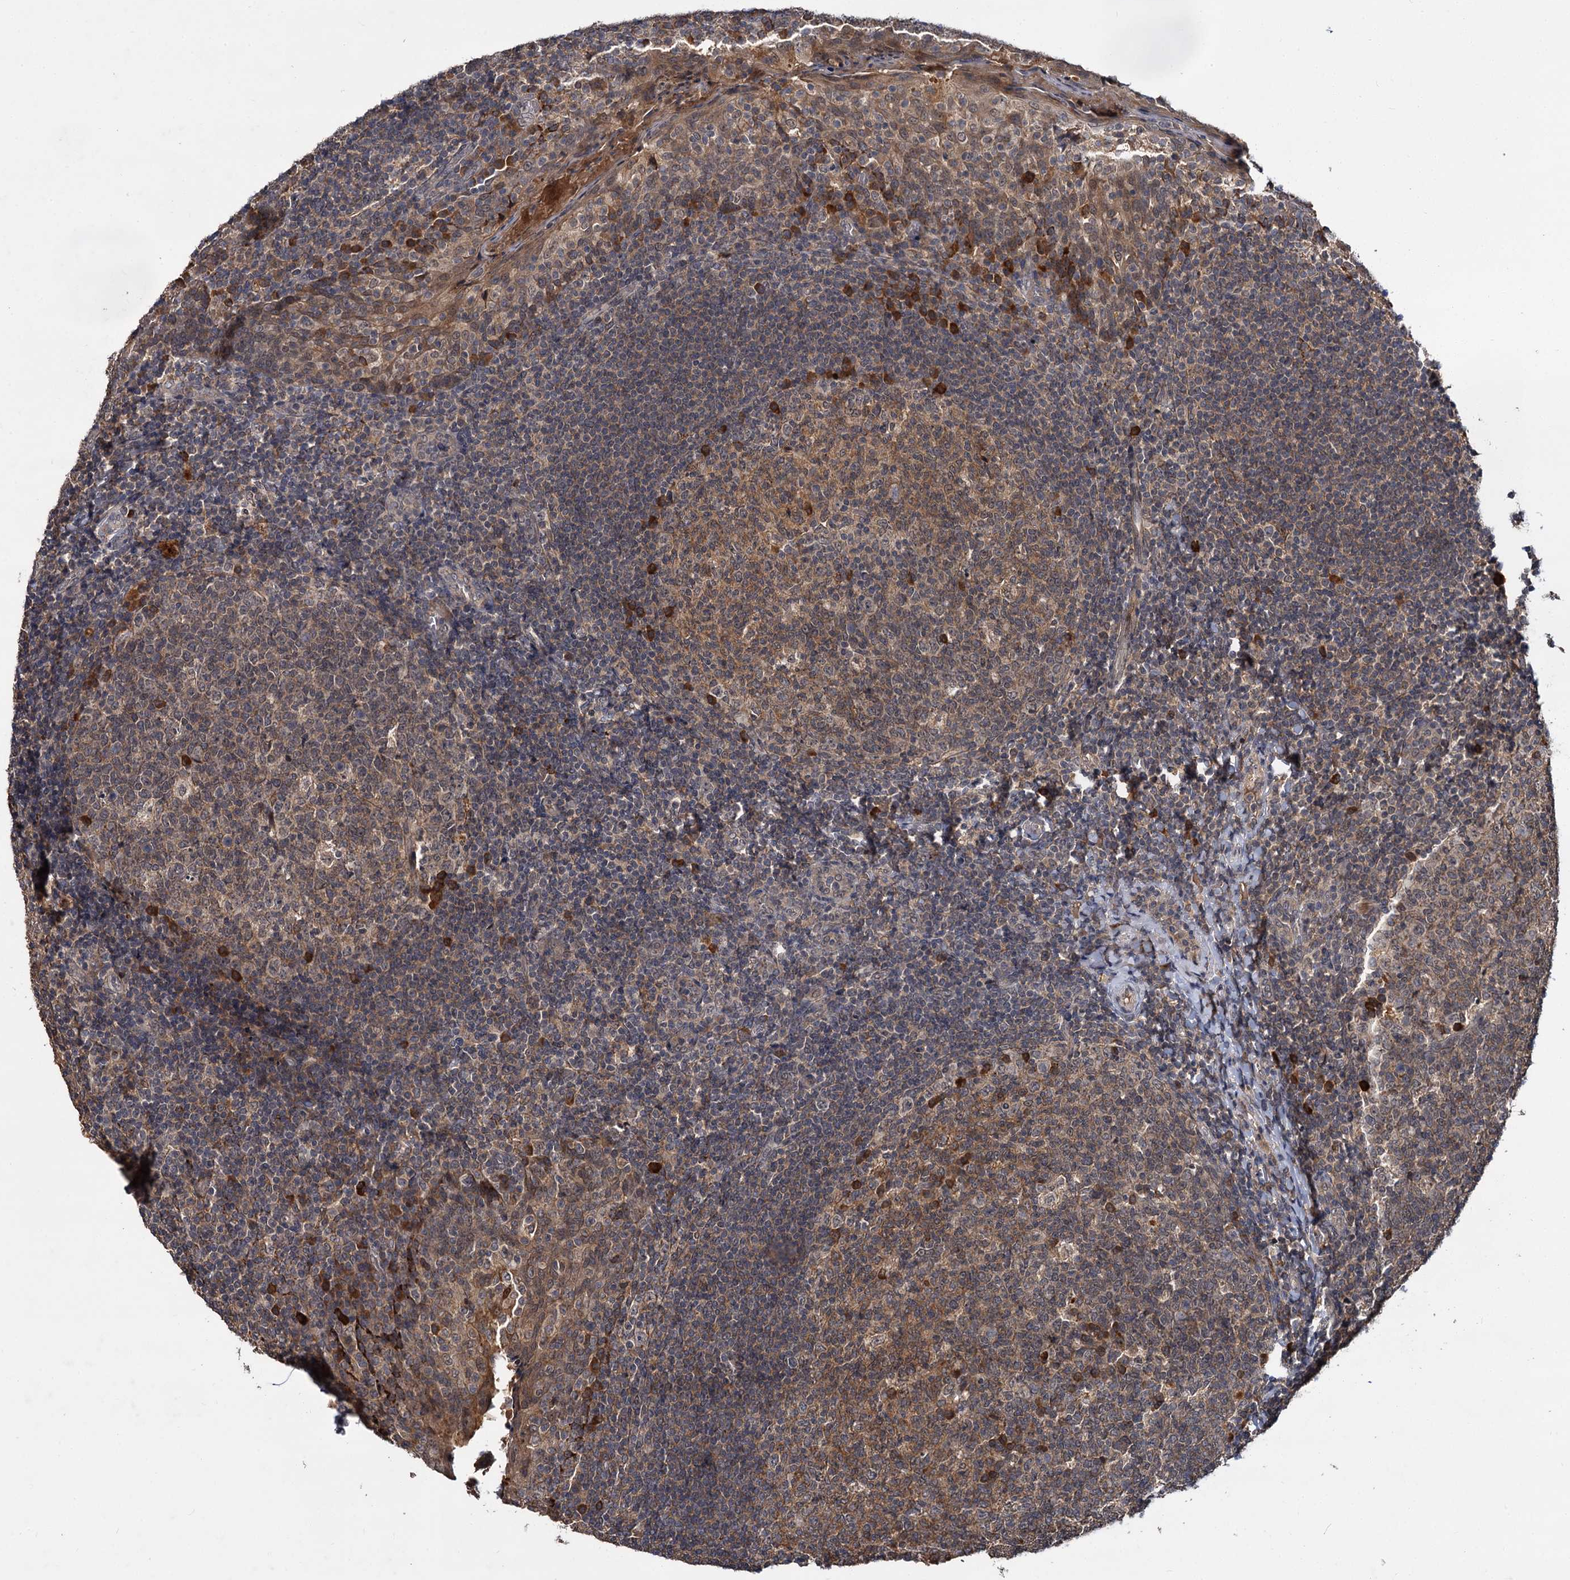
{"staining": {"intensity": "moderate", "quantity": "<25%", "location": "cytoplasmic/membranous"}, "tissue": "tonsil", "cell_type": "Germinal center cells", "image_type": "normal", "snomed": [{"axis": "morphology", "description": "Normal tissue, NOS"}, {"axis": "topography", "description": "Tonsil"}], "caption": "Immunohistochemistry (IHC) histopathology image of normal human tonsil stained for a protein (brown), which displays low levels of moderate cytoplasmic/membranous expression in approximately <25% of germinal center cells.", "gene": "MBD6", "patient": {"sex": "female", "age": 19}}